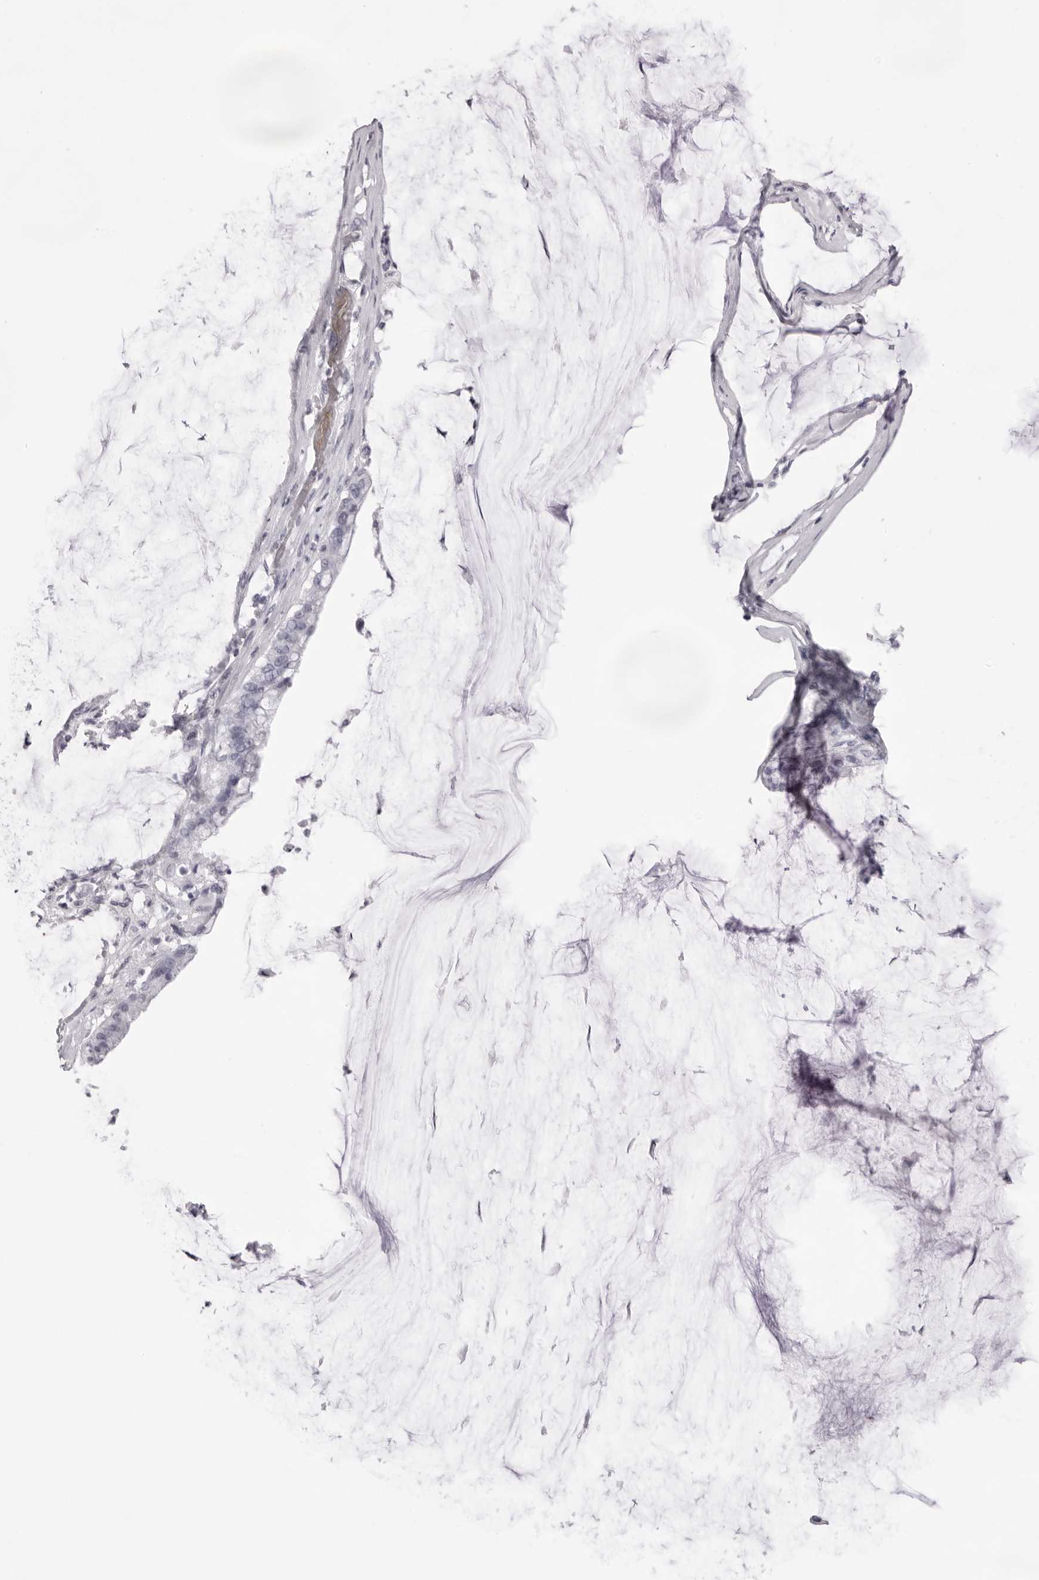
{"staining": {"intensity": "negative", "quantity": "none", "location": "none"}, "tissue": "pancreatic cancer", "cell_type": "Tumor cells", "image_type": "cancer", "snomed": [{"axis": "morphology", "description": "Adenocarcinoma, NOS"}, {"axis": "topography", "description": "Pancreas"}], "caption": "Immunohistochemical staining of pancreatic cancer shows no significant staining in tumor cells.", "gene": "SPTA1", "patient": {"sex": "male", "age": 41}}